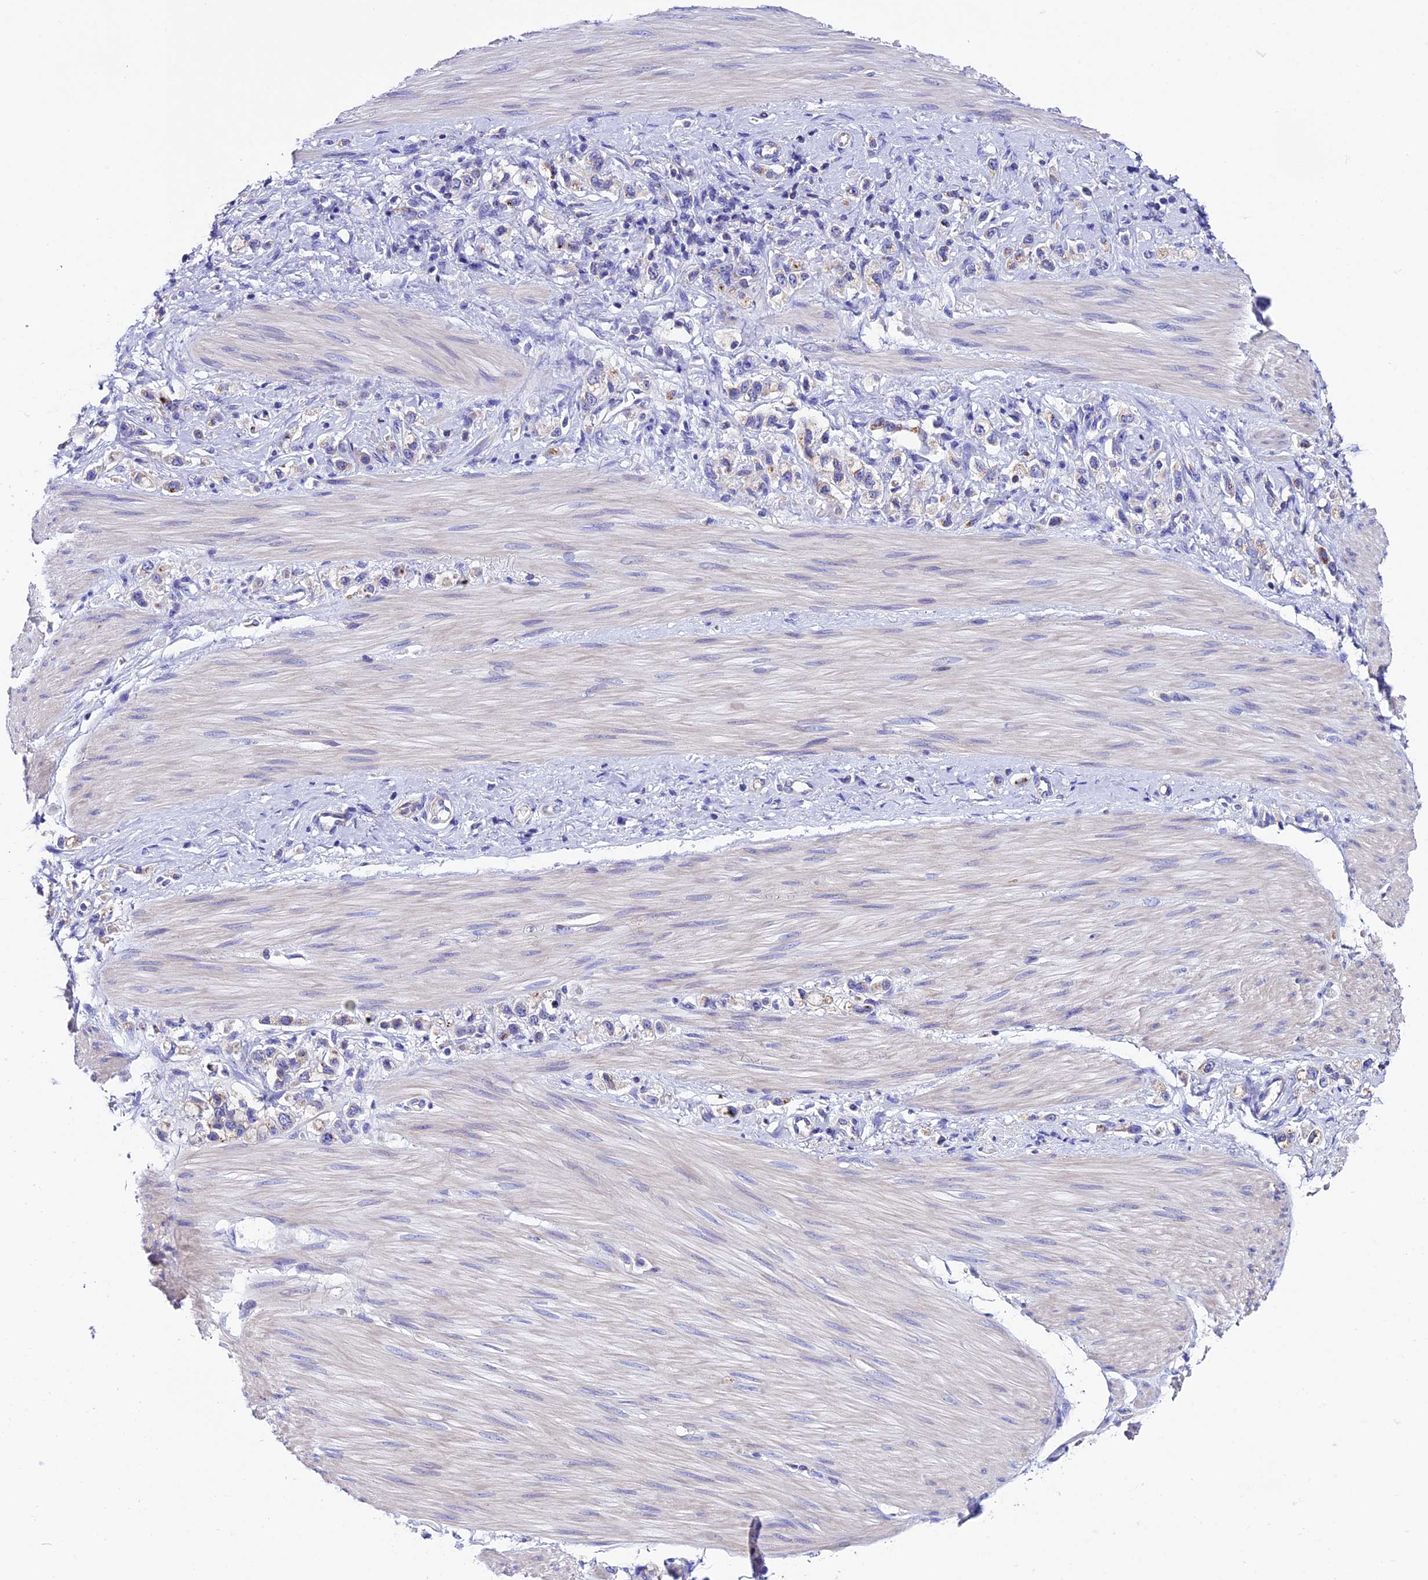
{"staining": {"intensity": "weak", "quantity": "<25%", "location": "cytoplasmic/membranous"}, "tissue": "stomach cancer", "cell_type": "Tumor cells", "image_type": "cancer", "snomed": [{"axis": "morphology", "description": "Adenocarcinoma, NOS"}, {"axis": "topography", "description": "Stomach"}], "caption": "Immunohistochemical staining of human stomach cancer shows no significant positivity in tumor cells. (Brightfield microscopy of DAB immunohistochemistry (IHC) at high magnification).", "gene": "COMTD1", "patient": {"sex": "female", "age": 65}}